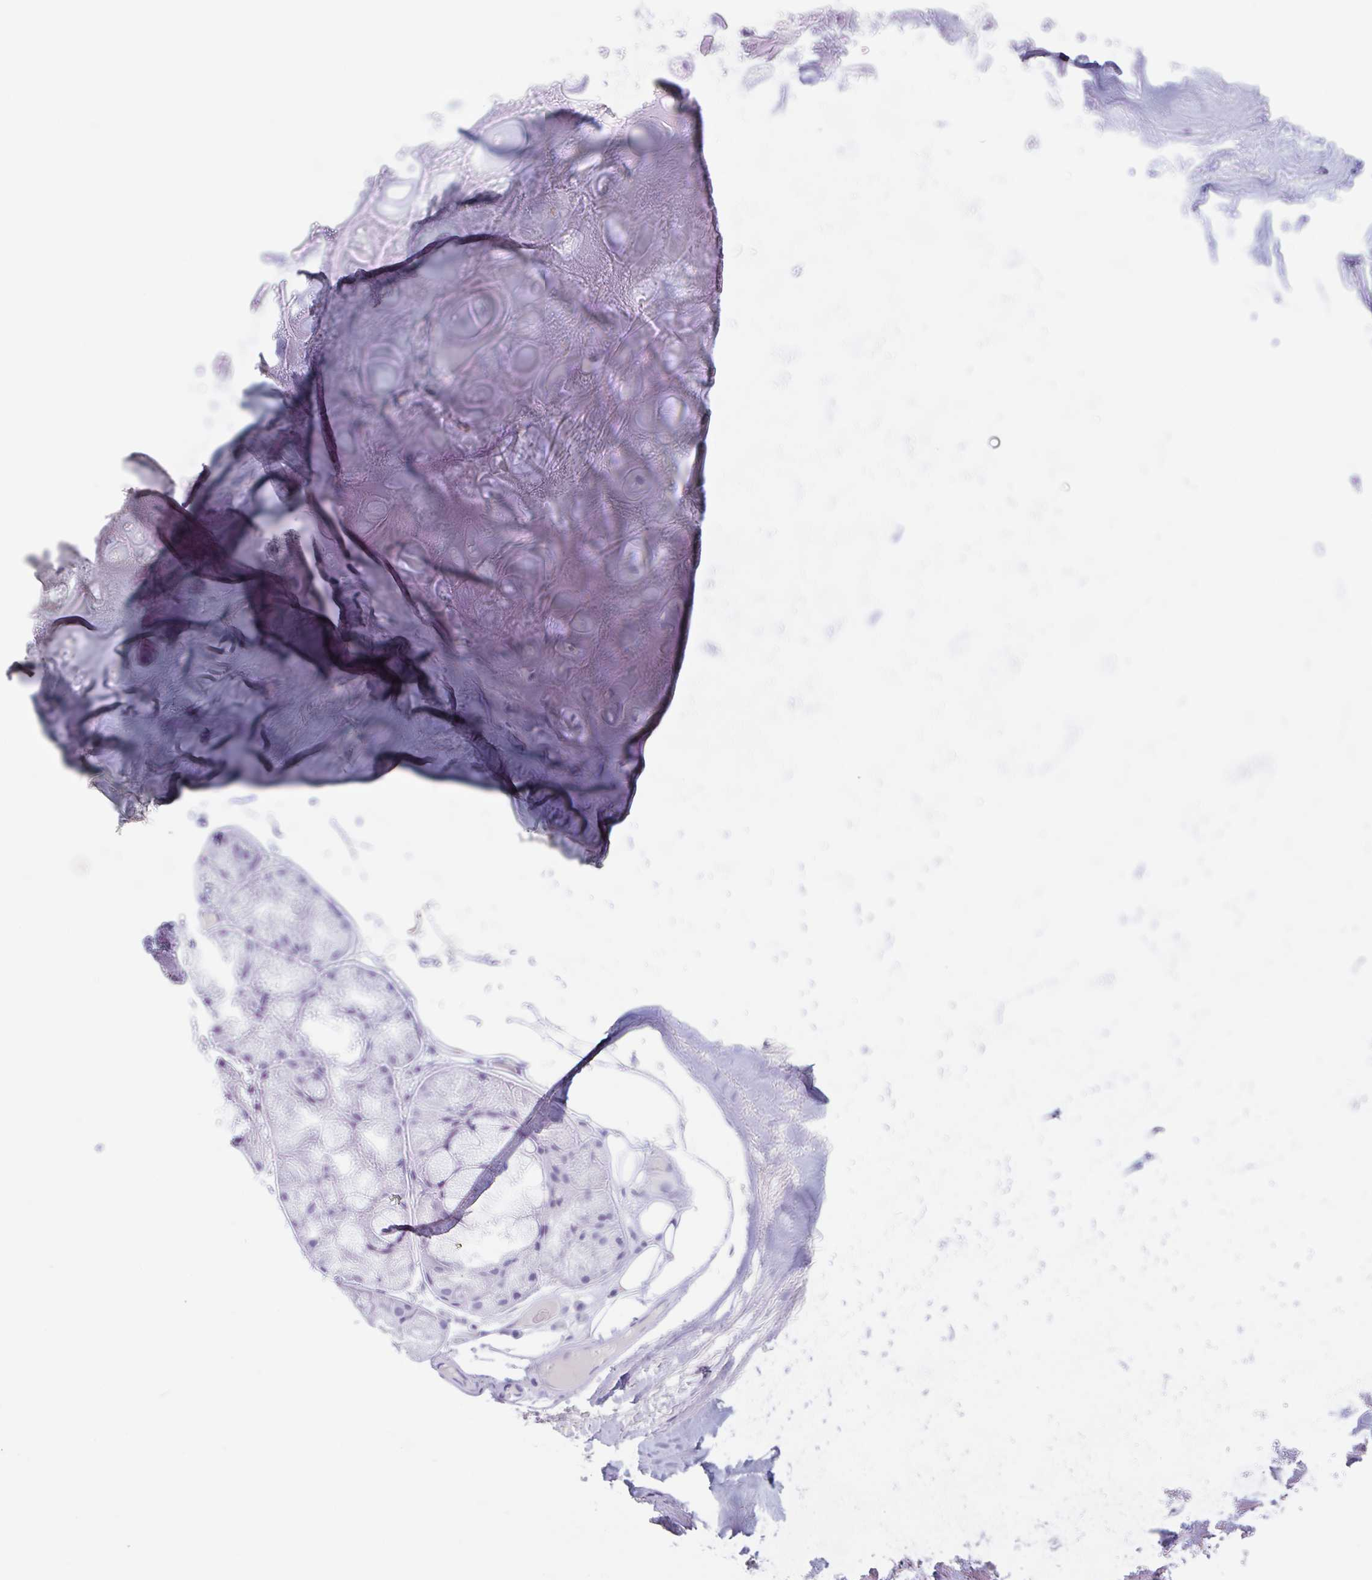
{"staining": {"intensity": "negative", "quantity": "none", "location": "none"}, "tissue": "adipose tissue", "cell_type": "Adipocytes", "image_type": "normal", "snomed": [{"axis": "morphology", "description": "Normal tissue, NOS"}, {"axis": "topography", "description": "Lymph node"}, {"axis": "topography", "description": "Cartilage tissue"}, {"axis": "topography", "description": "Nasopharynx"}], "caption": "Adipose tissue was stained to show a protein in brown. There is no significant positivity in adipocytes. Nuclei are stained in blue.", "gene": "EMC4", "patient": {"sex": "male", "age": 63}}